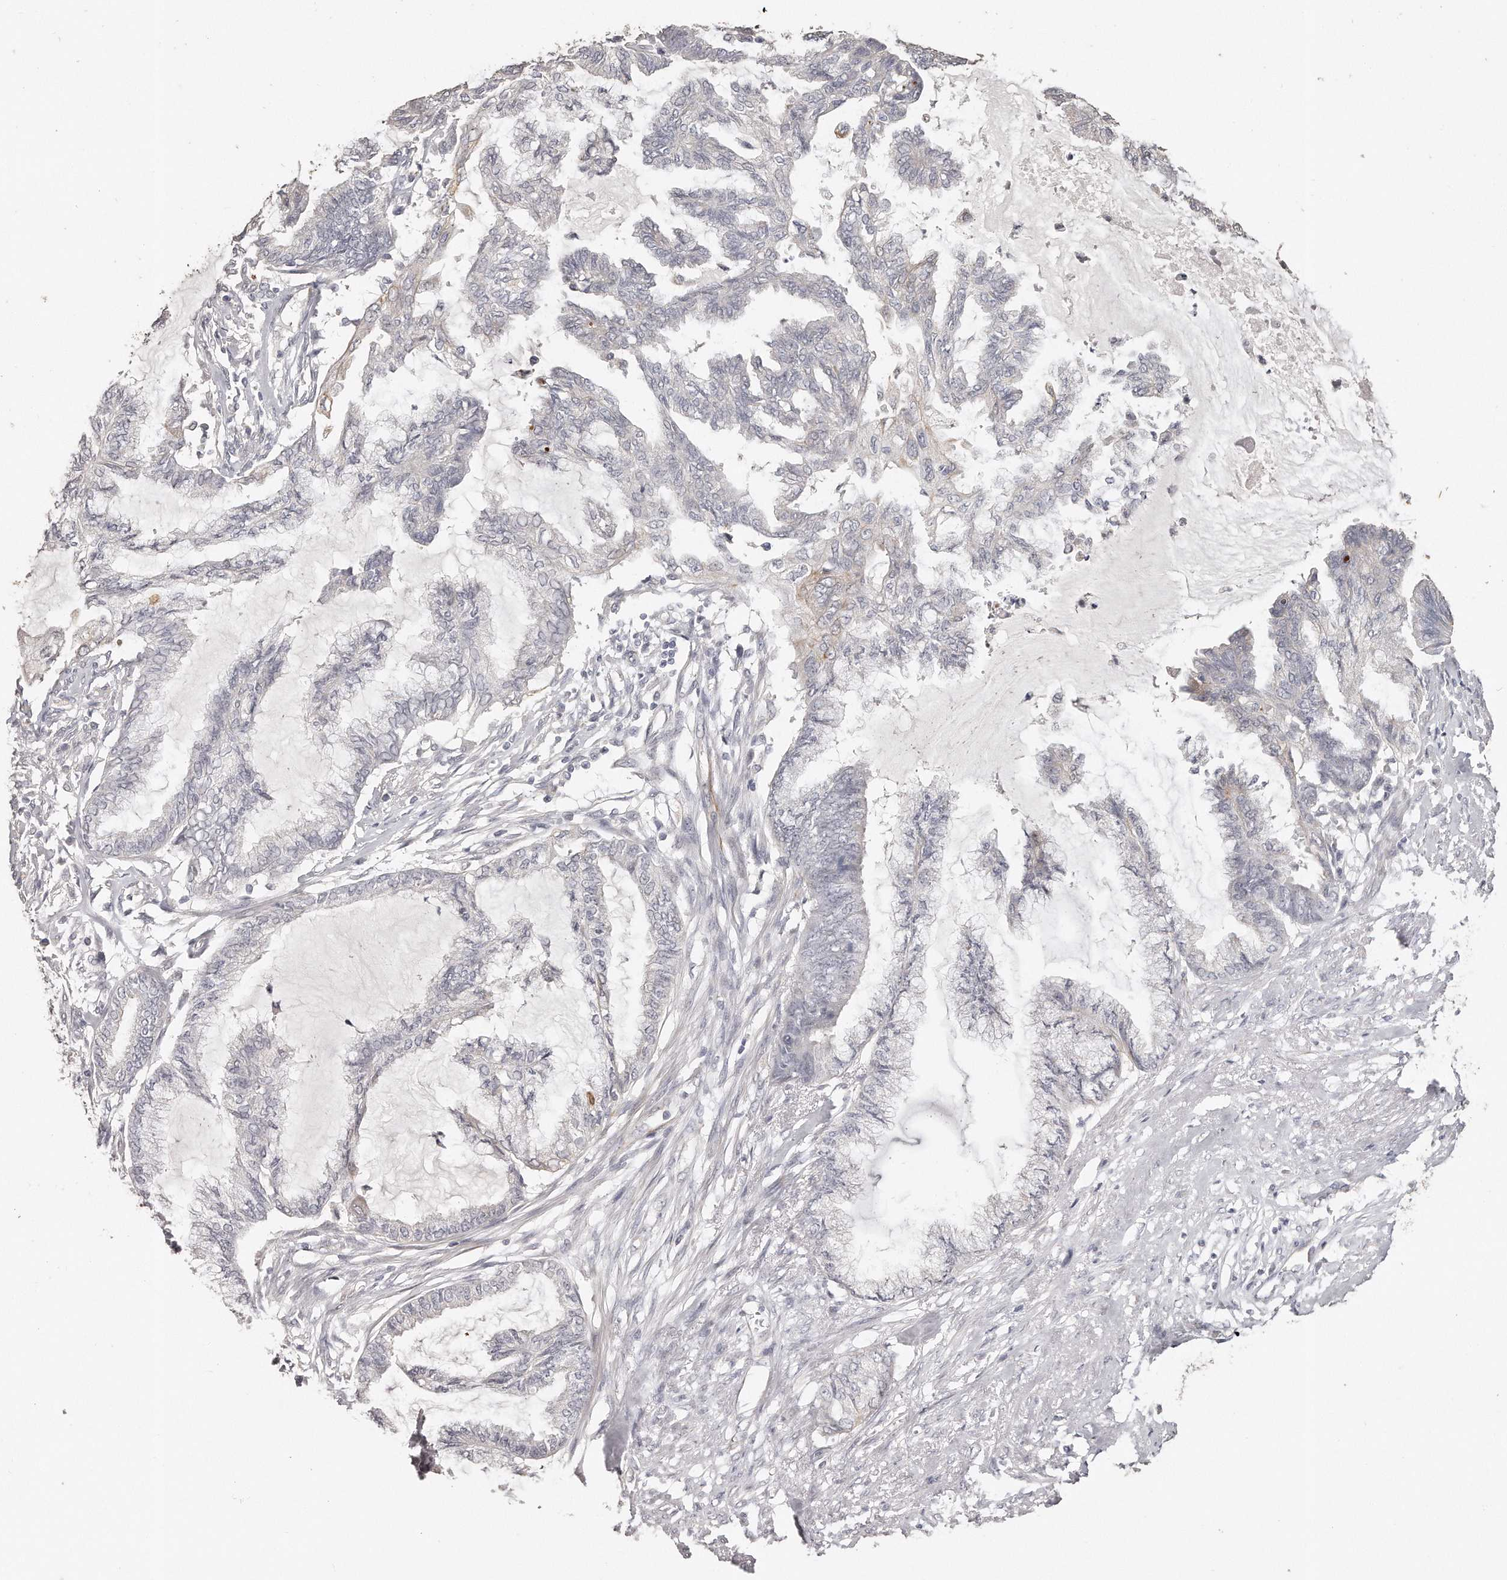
{"staining": {"intensity": "negative", "quantity": "none", "location": "none"}, "tissue": "endometrial cancer", "cell_type": "Tumor cells", "image_type": "cancer", "snomed": [{"axis": "morphology", "description": "Adenocarcinoma, NOS"}, {"axis": "topography", "description": "Endometrium"}], "caption": "Immunohistochemical staining of endometrial adenocarcinoma exhibits no significant positivity in tumor cells. (DAB immunohistochemistry, high magnification).", "gene": "ZYG11A", "patient": {"sex": "female", "age": 86}}